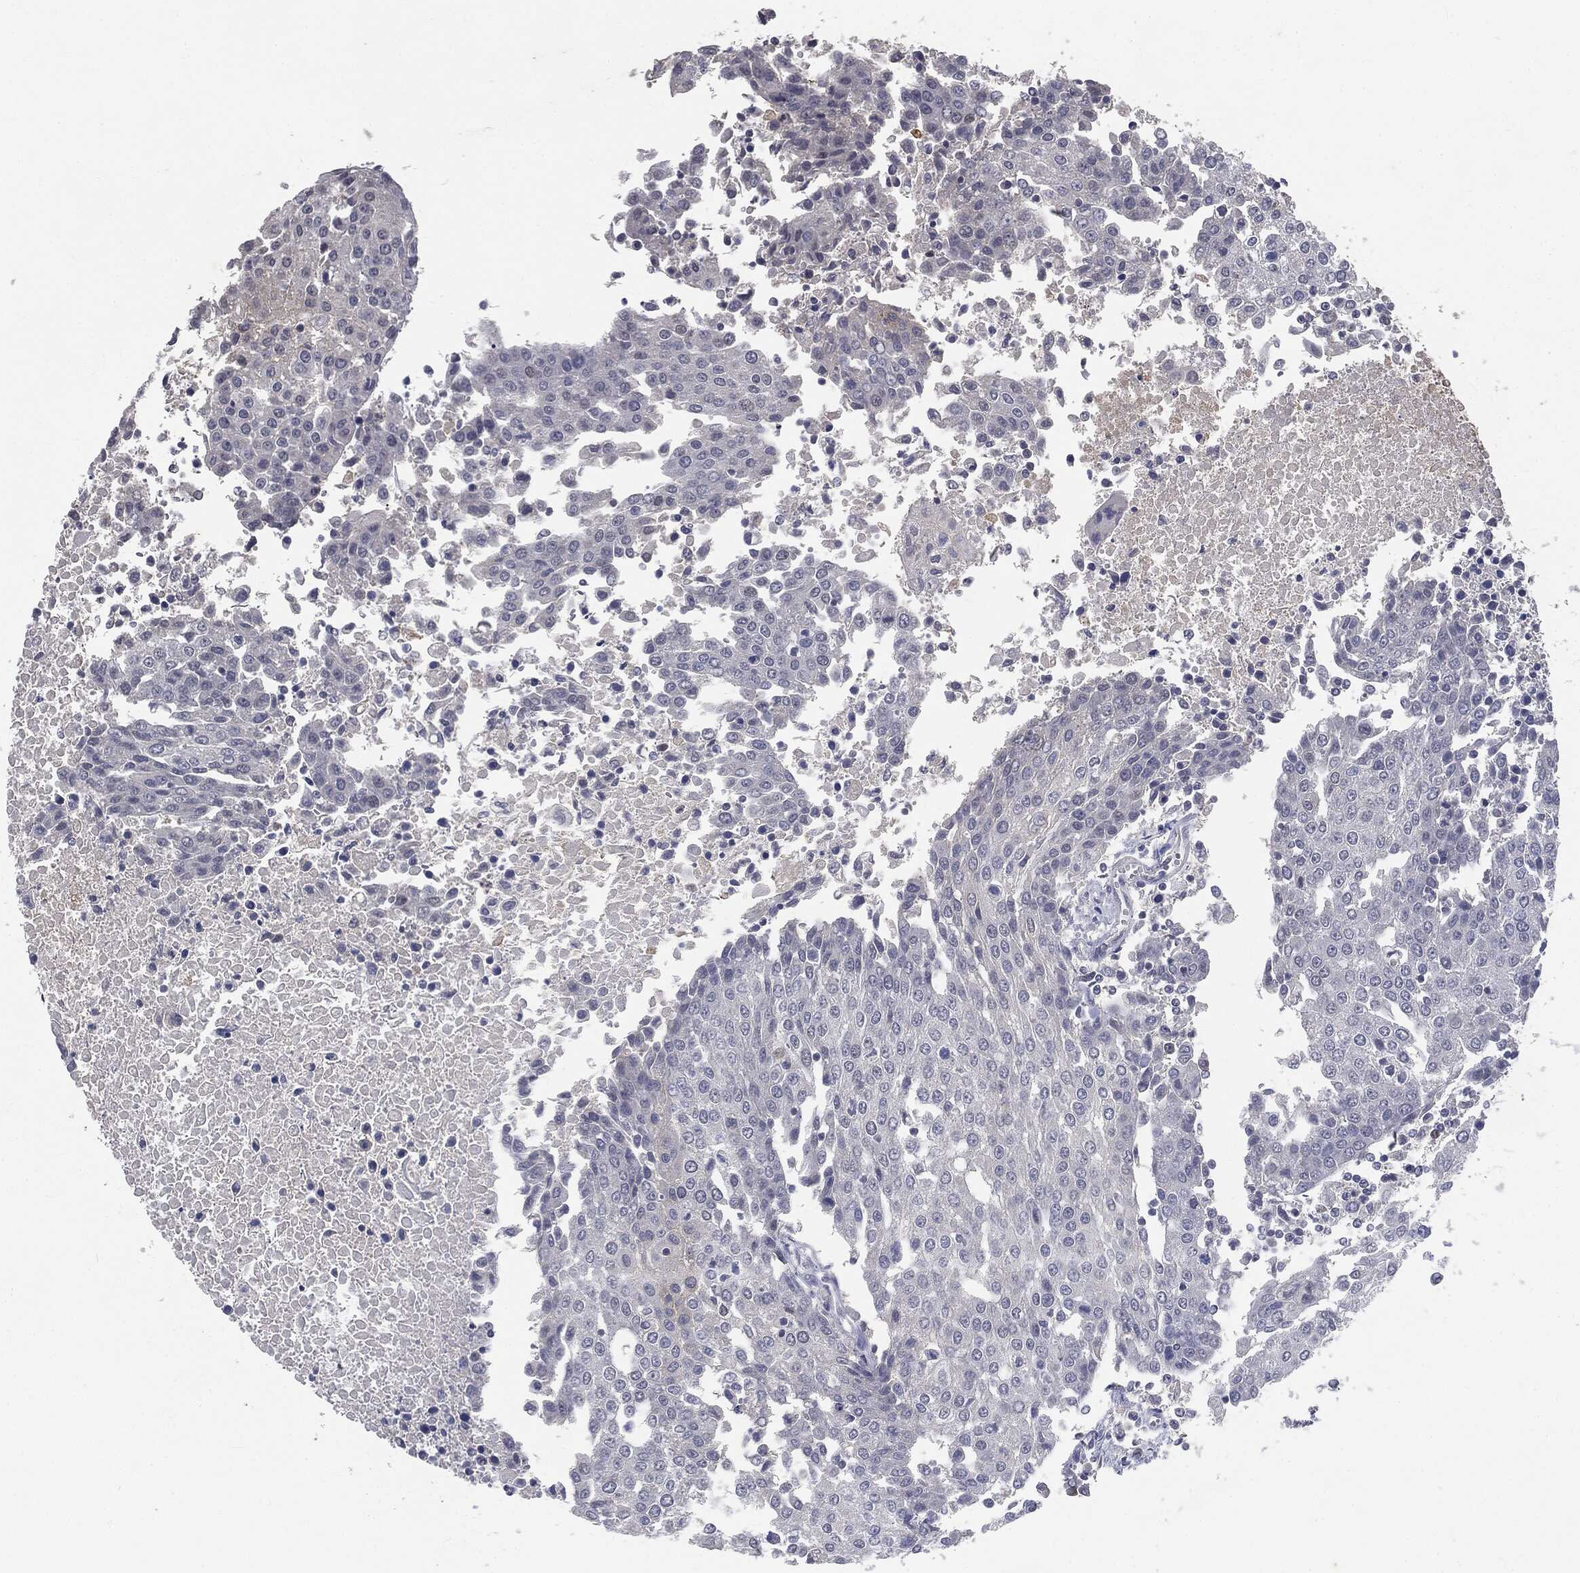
{"staining": {"intensity": "negative", "quantity": "none", "location": "none"}, "tissue": "urothelial cancer", "cell_type": "Tumor cells", "image_type": "cancer", "snomed": [{"axis": "morphology", "description": "Urothelial carcinoma, High grade"}, {"axis": "topography", "description": "Urinary bladder"}], "caption": "Urothelial cancer was stained to show a protein in brown. There is no significant expression in tumor cells. Brightfield microscopy of IHC stained with DAB (brown) and hematoxylin (blue), captured at high magnification.", "gene": "SLC2A2", "patient": {"sex": "female", "age": 85}}